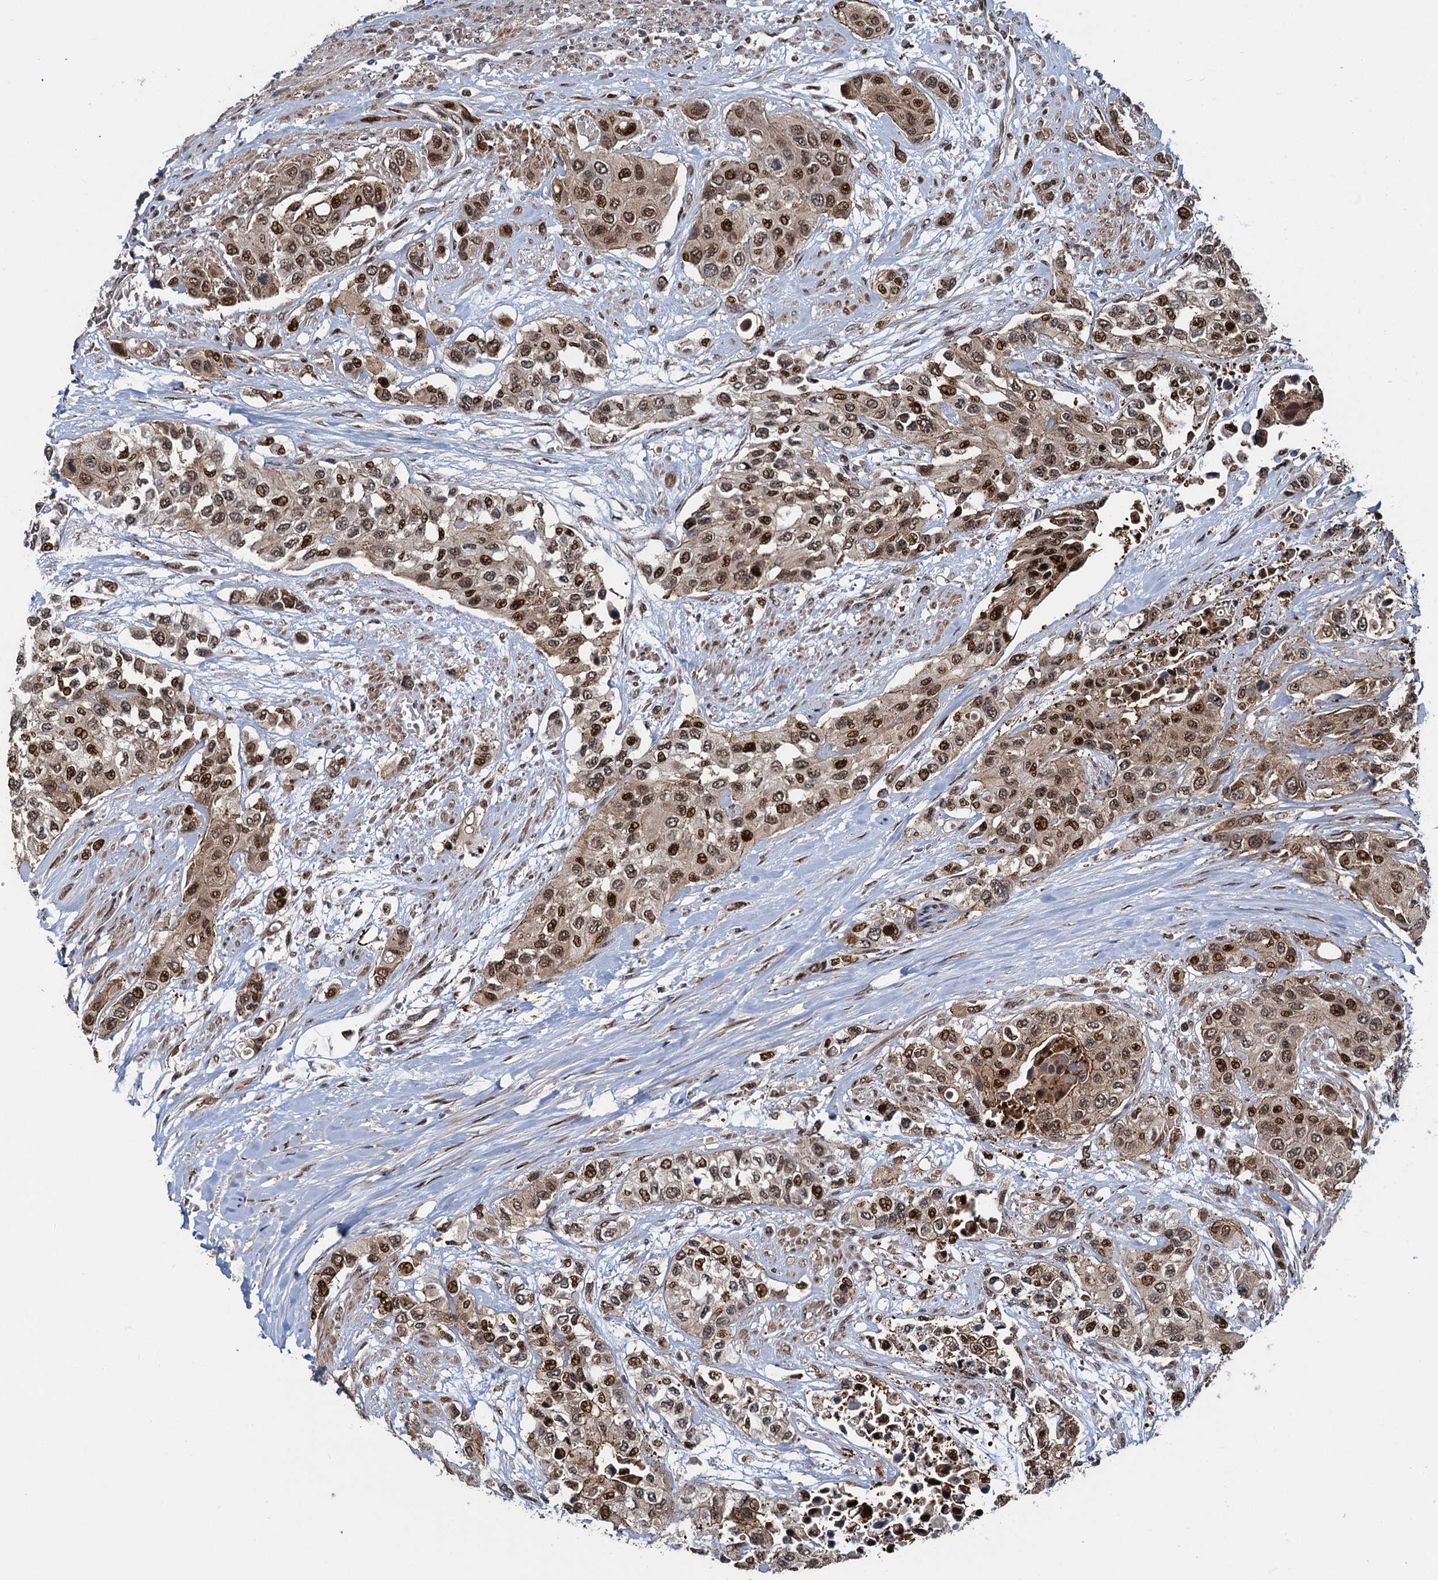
{"staining": {"intensity": "moderate", "quantity": ">75%", "location": "cytoplasmic/membranous,nuclear"}, "tissue": "urothelial cancer", "cell_type": "Tumor cells", "image_type": "cancer", "snomed": [{"axis": "morphology", "description": "Normal tissue, NOS"}, {"axis": "morphology", "description": "Urothelial carcinoma, High grade"}, {"axis": "topography", "description": "Vascular tissue"}, {"axis": "topography", "description": "Urinary bladder"}], "caption": "Urothelial cancer tissue reveals moderate cytoplasmic/membranous and nuclear staining in approximately >75% of tumor cells, visualized by immunohistochemistry.", "gene": "ATOSA", "patient": {"sex": "female", "age": 56}}